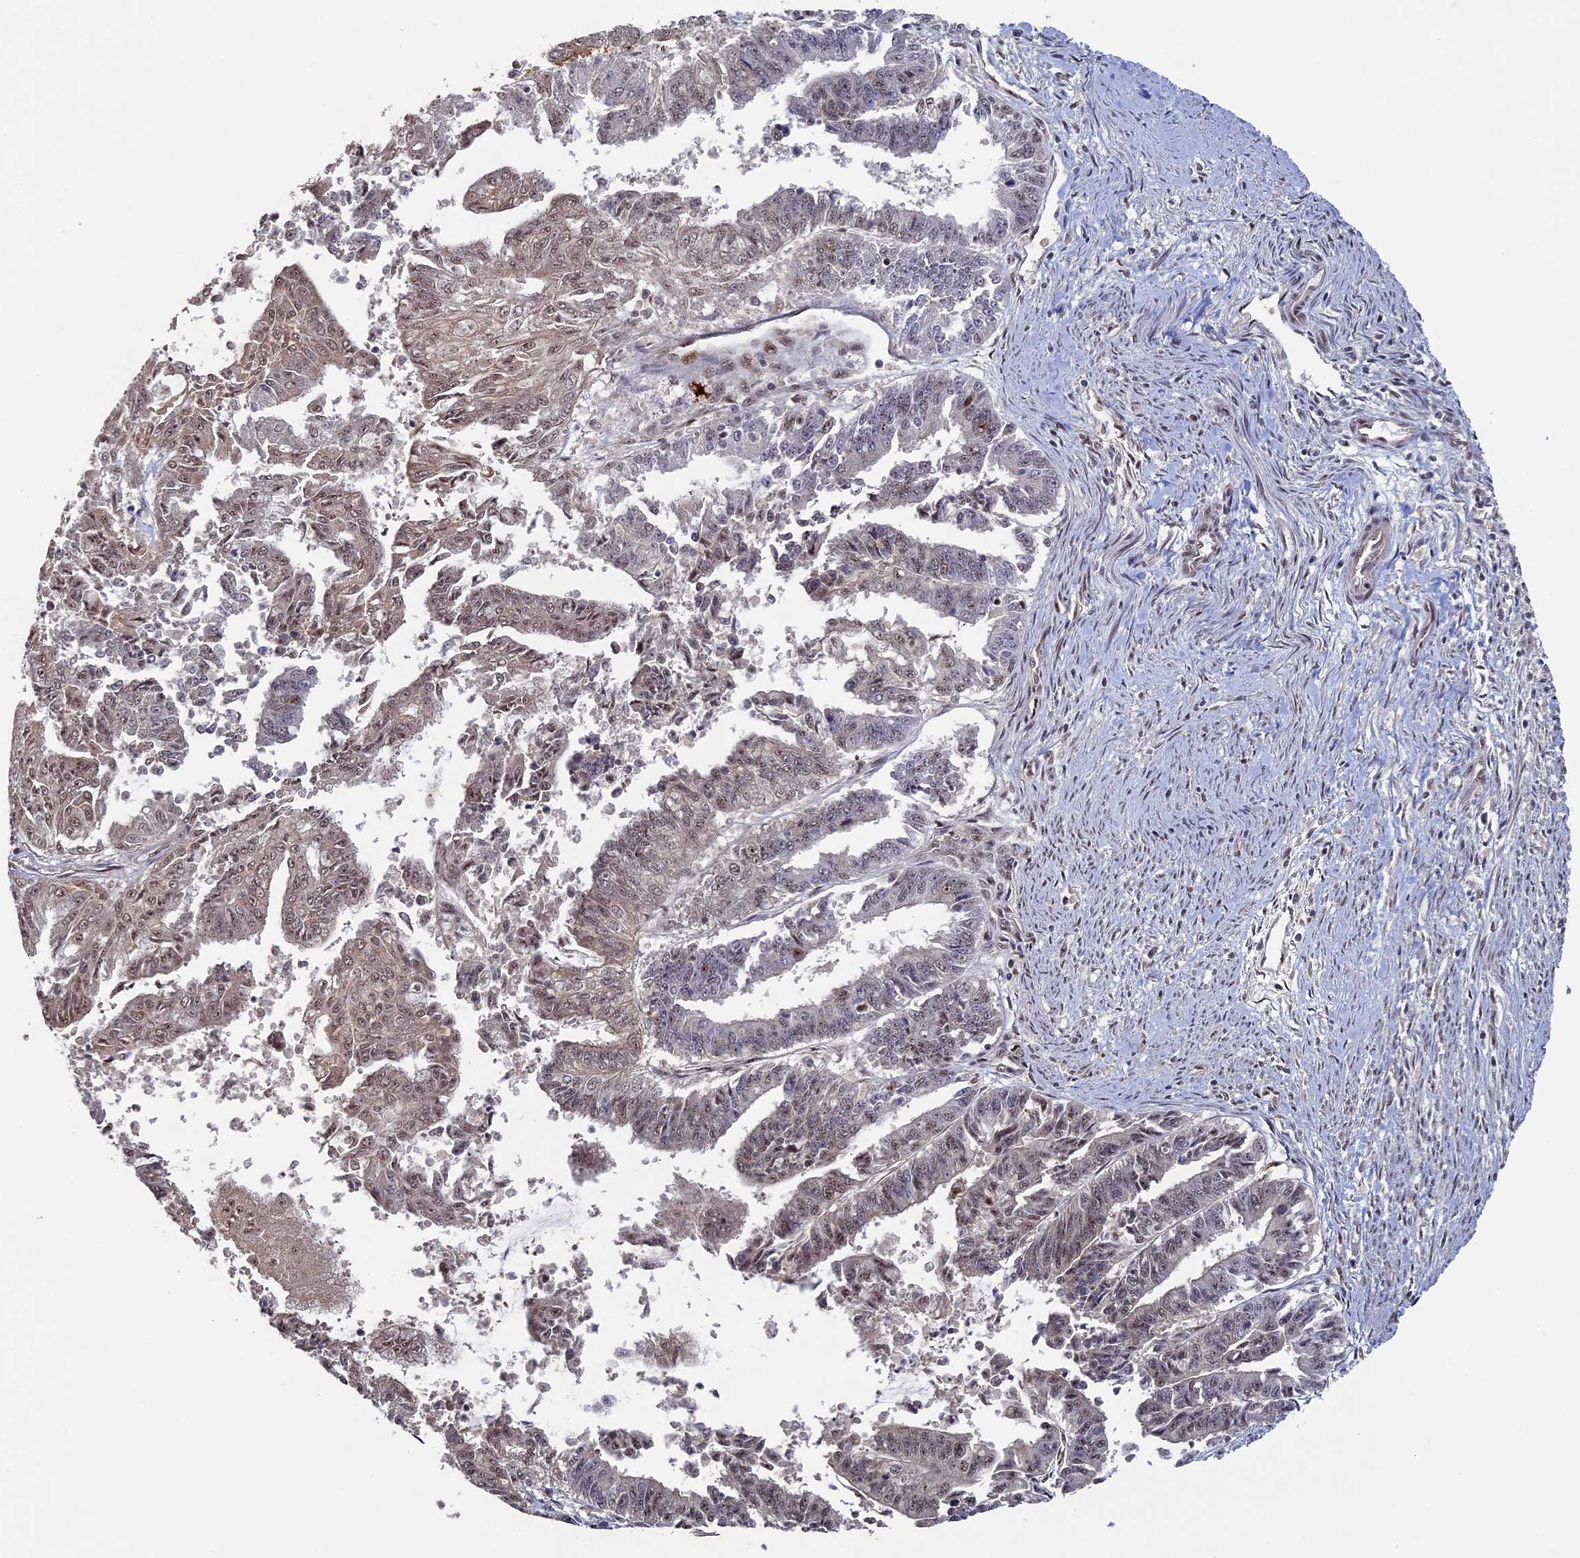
{"staining": {"intensity": "weak", "quantity": "25%-75%", "location": "nuclear"}, "tissue": "endometrial cancer", "cell_type": "Tumor cells", "image_type": "cancer", "snomed": [{"axis": "morphology", "description": "Adenocarcinoma, NOS"}, {"axis": "topography", "description": "Endometrium"}], "caption": "A brown stain labels weak nuclear expression of a protein in human adenocarcinoma (endometrial) tumor cells.", "gene": "KIAA1328", "patient": {"sex": "female", "age": 73}}